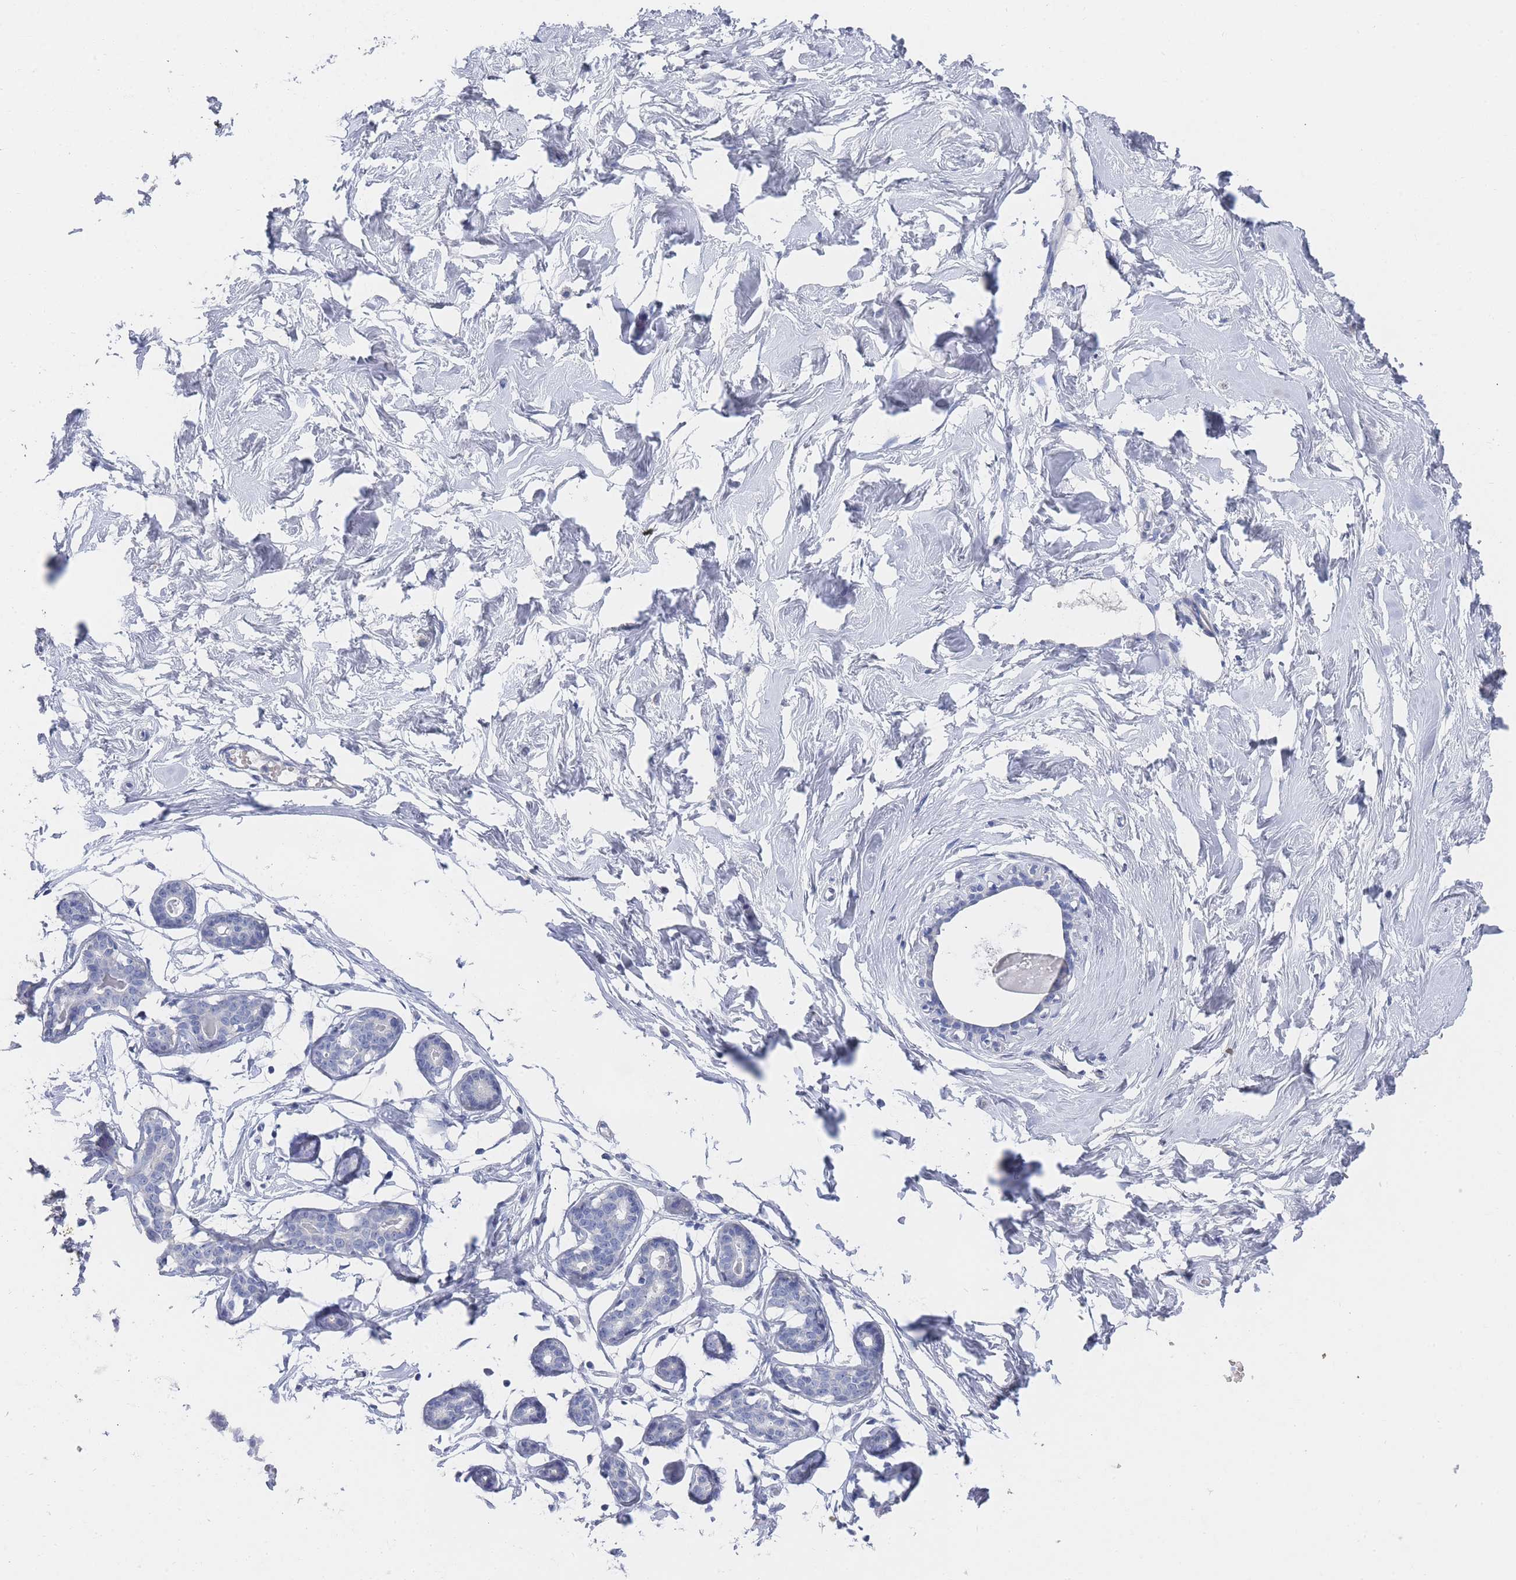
{"staining": {"intensity": "negative", "quantity": "none", "location": "none"}, "tissue": "breast", "cell_type": "Adipocytes", "image_type": "normal", "snomed": [{"axis": "morphology", "description": "Normal tissue, NOS"}, {"axis": "morphology", "description": "Adenoma, NOS"}, {"axis": "topography", "description": "Breast"}], "caption": "Immunohistochemistry (IHC) photomicrograph of normal breast: breast stained with DAB shows no significant protein positivity in adipocytes.", "gene": "ACAD11", "patient": {"sex": "female", "age": 23}}